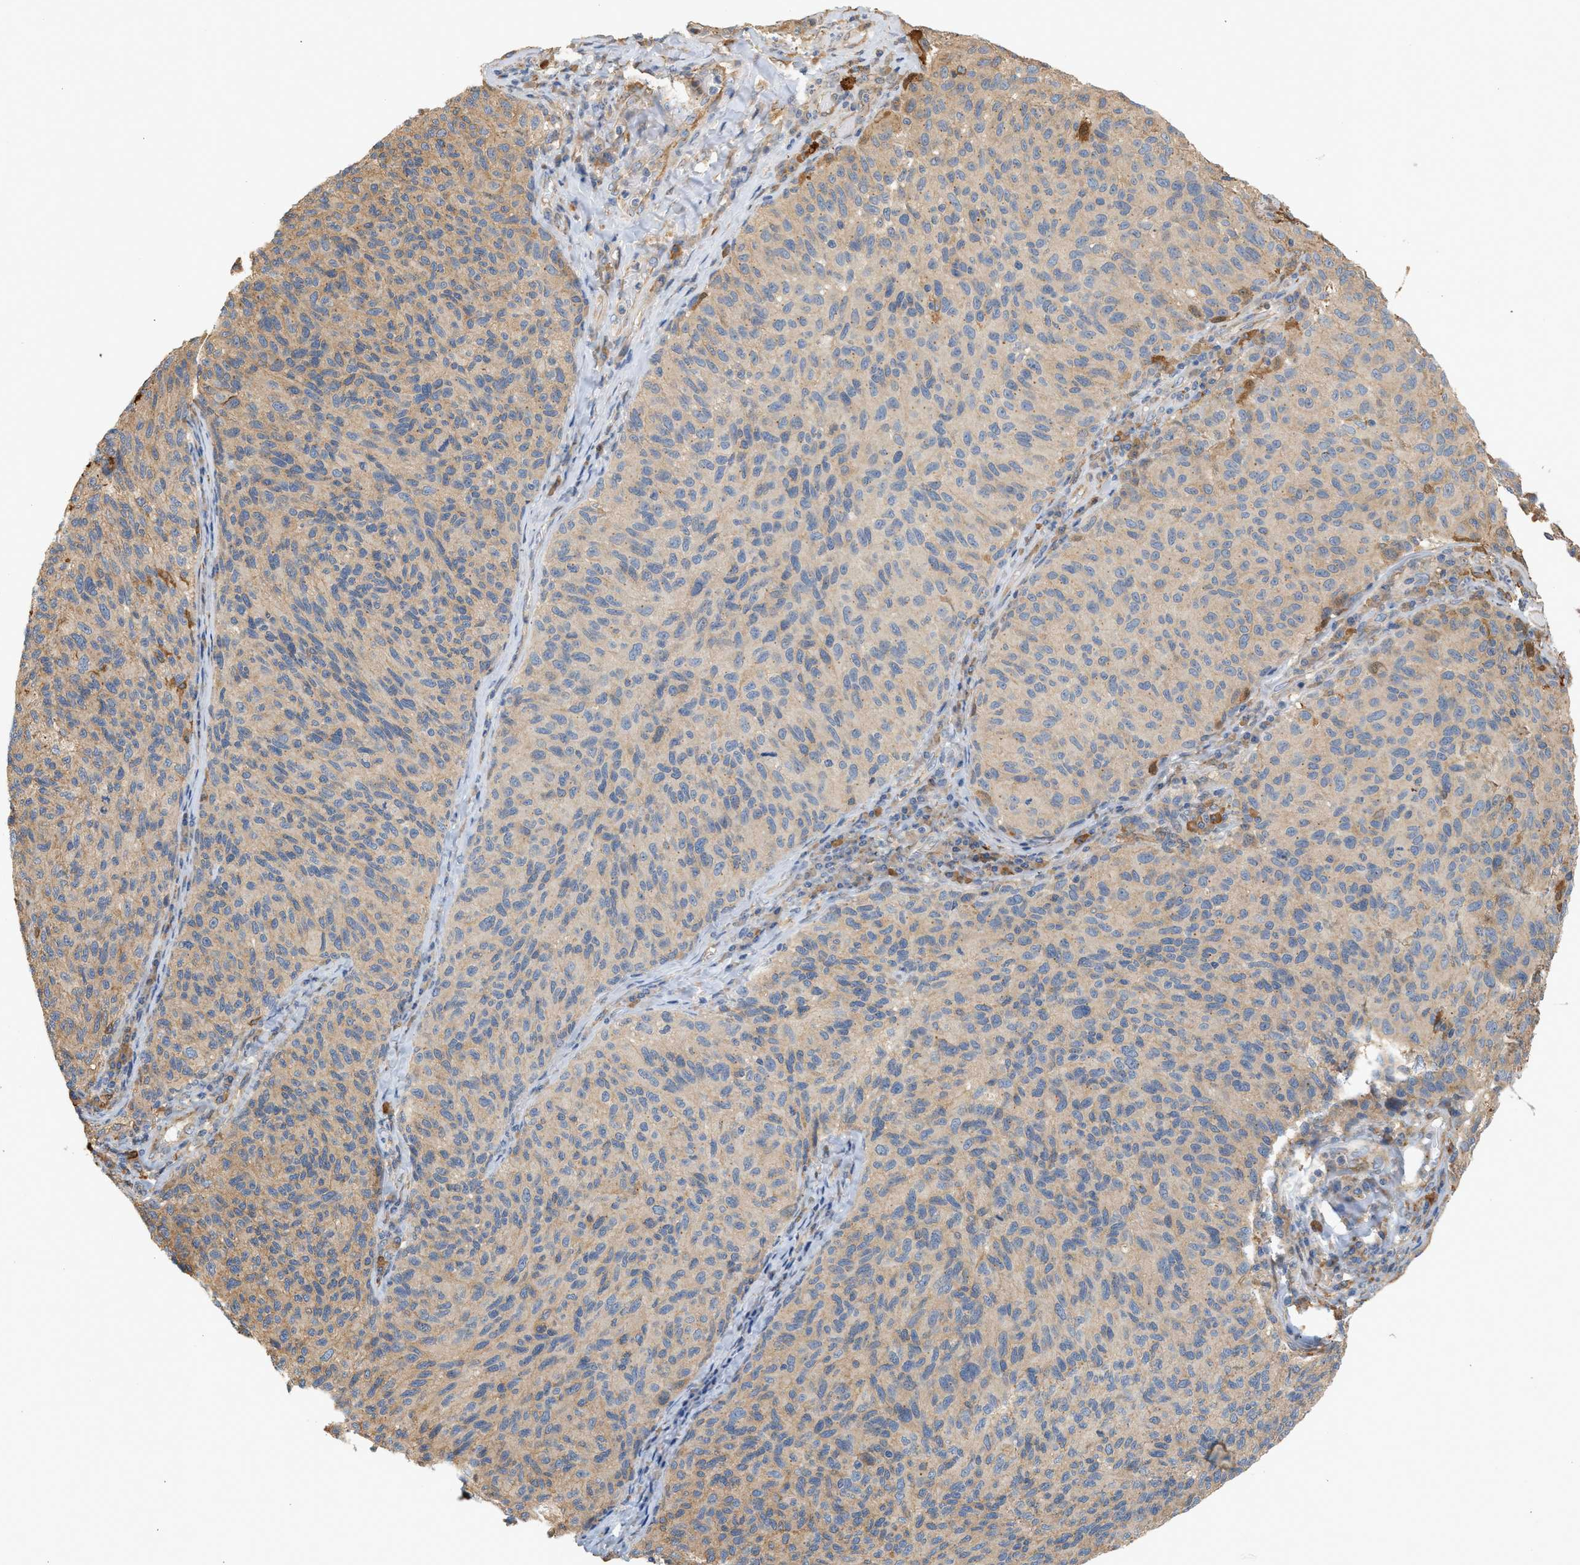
{"staining": {"intensity": "weak", "quantity": ">75%", "location": "cytoplasmic/membranous"}, "tissue": "melanoma", "cell_type": "Tumor cells", "image_type": "cancer", "snomed": [{"axis": "morphology", "description": "Malignant melanoma, NOS"}, {"axis": "topography", "description": "Skin"}], "caption": "IHC (DAB) staining of human malignant melanoma displays weak cytoplasmic/membranous protein expression in approximately >75% of tumor cells.", "gene": "CTXN1", "patient": {"sex": "female", "age": 73}}